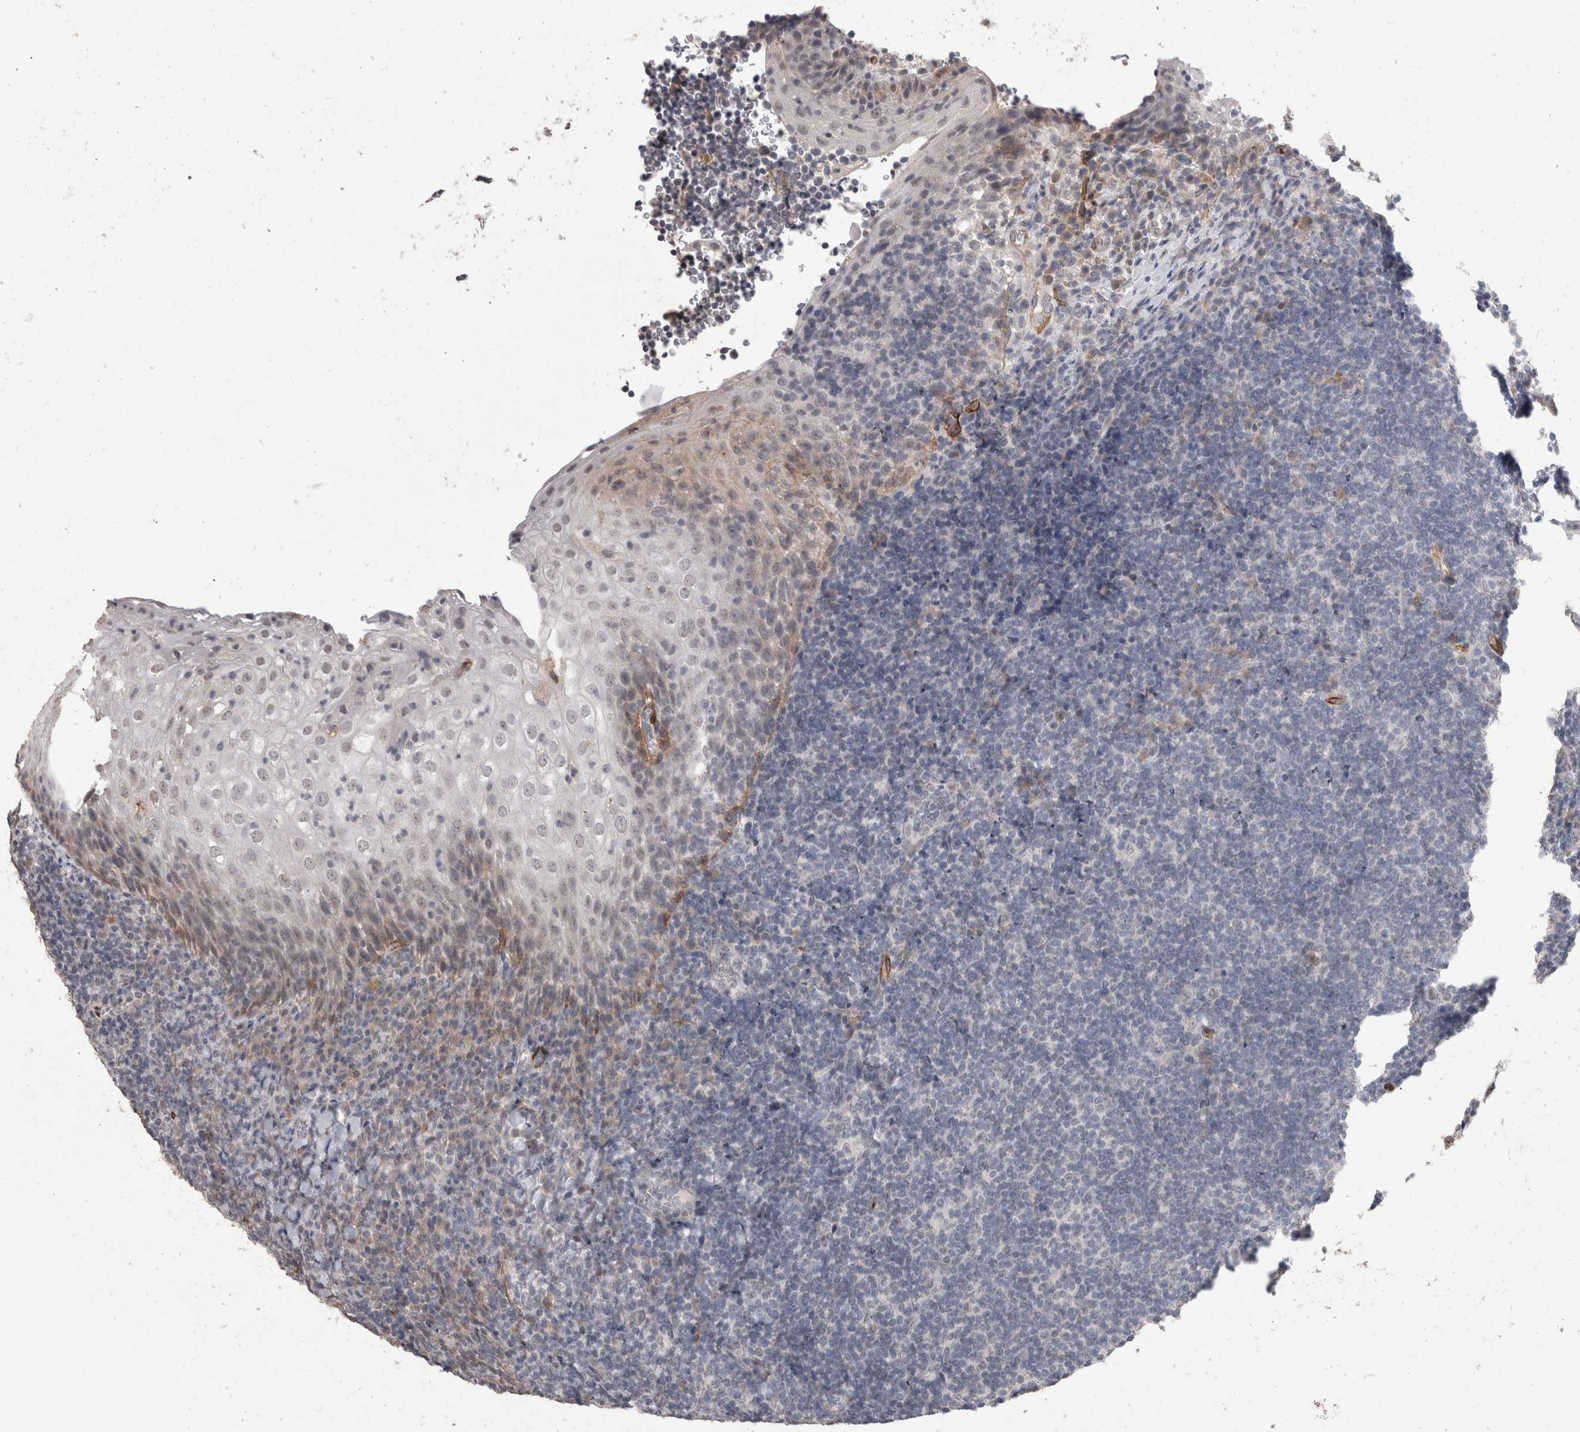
{"staining": {"intensity": "negative", "quantity": "none", "location": "none"}, "tissue": "tonsil", "cell_type": "Germinal center cells", "image_type": "normal", "snomed": [{"axis": "morphology", "description": "Normal tissue, NOS"}, {"axis": "topography", "description": "Tonsil"}], "caption": "DAB immunohistochemical staining of normal human tonsil displays no significant positivity in germinal center cells. Brightfield microscopy of immunohistochemistry (IHC) stained with DAB (3,3'-diaminobenzidine) (brown) and hematoxylin (blue), captured at high magnification.", "gene": "CDH13", "patient": {"sex": "male", "age": 37}}